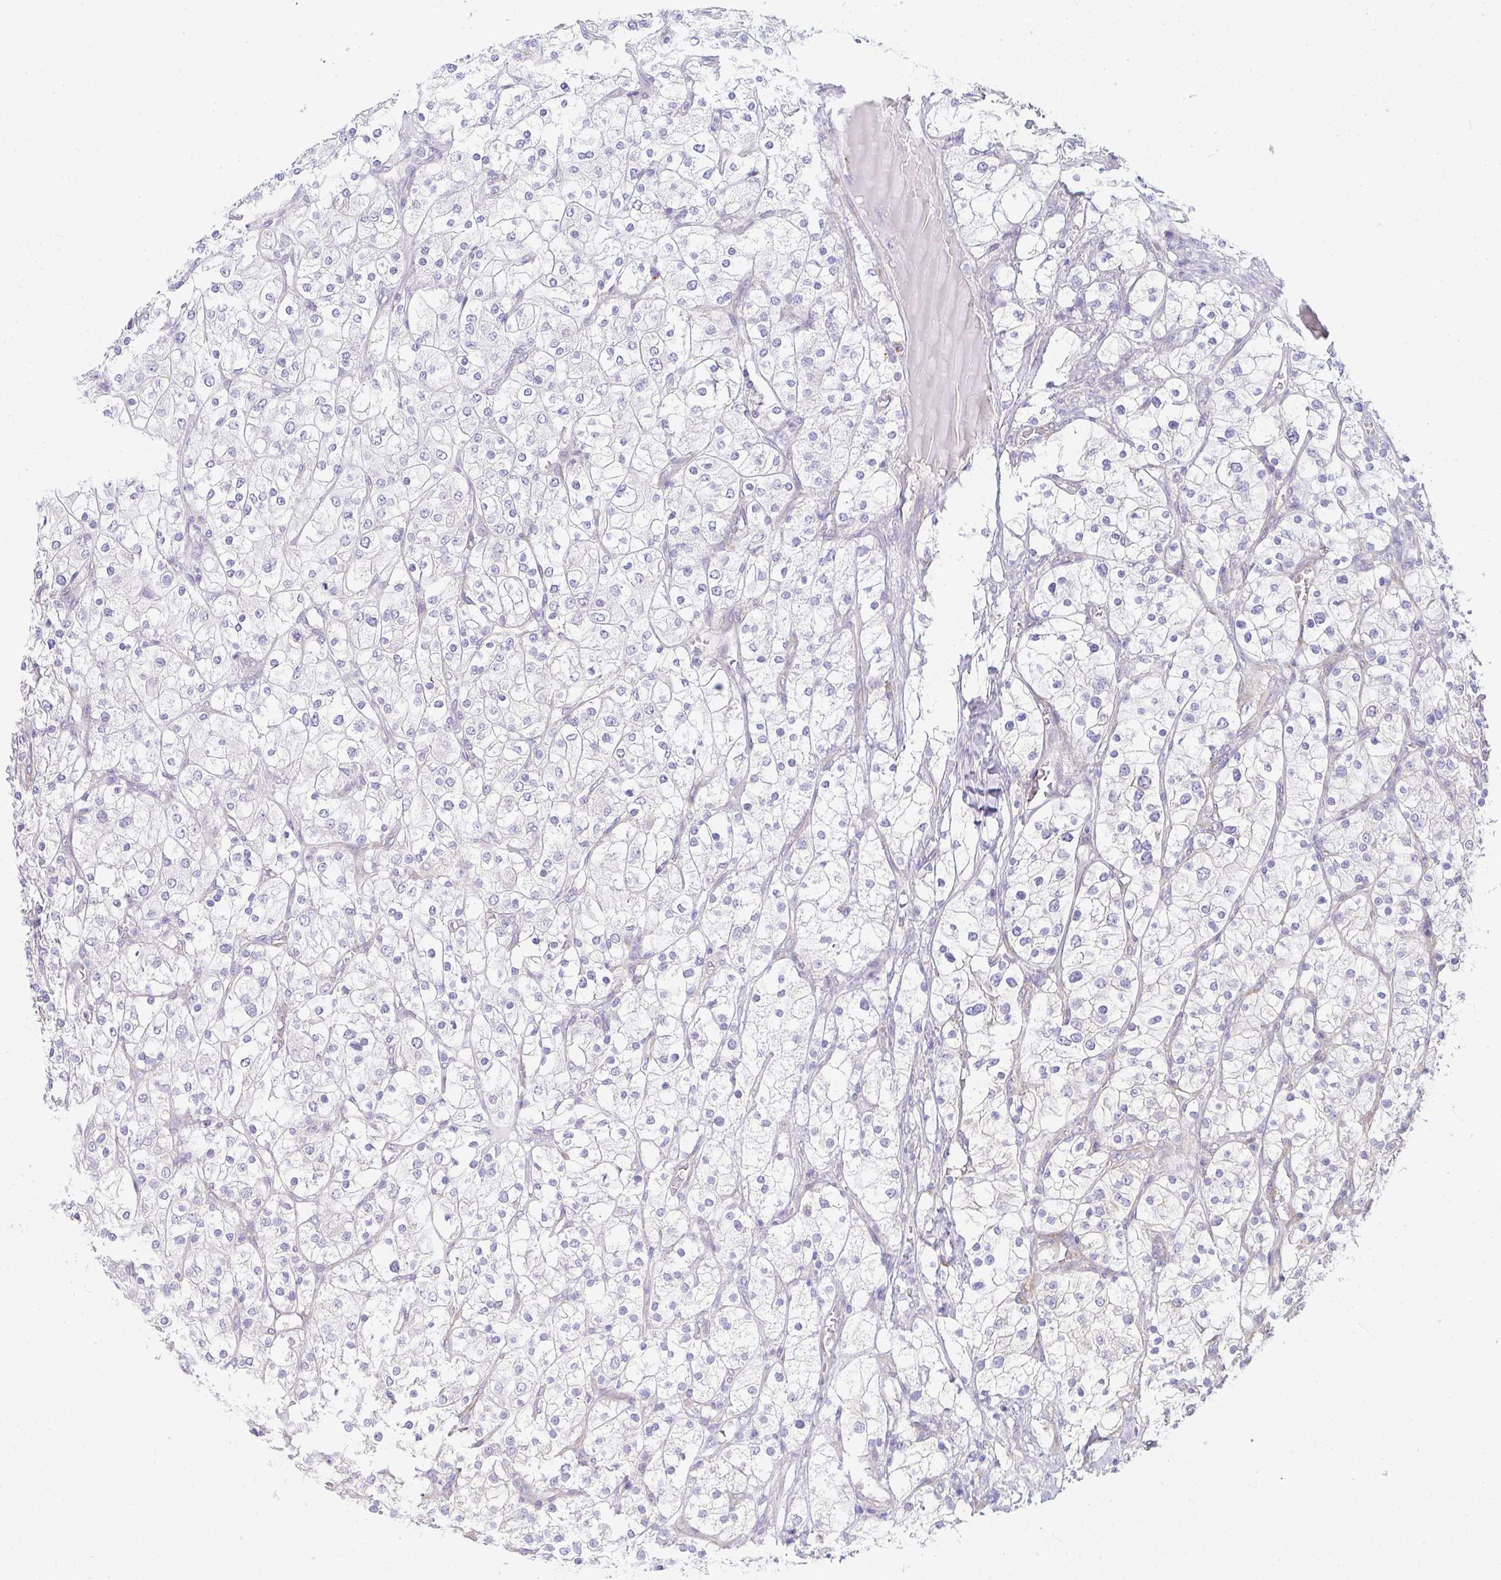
{"staining": {"intensity": "negative", "quantity": "none", "location": "none"}, "tissue": "renal cancer", "cell_type": "Tumor cells", "image_type": "cancer", "snomed": [{"axis": "morphology", "description": "Adenocarcinoma, NOS"}, {"axis": "topography", "description": "Kidney"}], "caption": "High power microscopy histopathology image of an immunohistochemistry image of adenocarcinoma (renal), revealing no significant positivity in tumor cells.", "gene": "GAB1", "patient": {"sex": "male", "age": 80}}